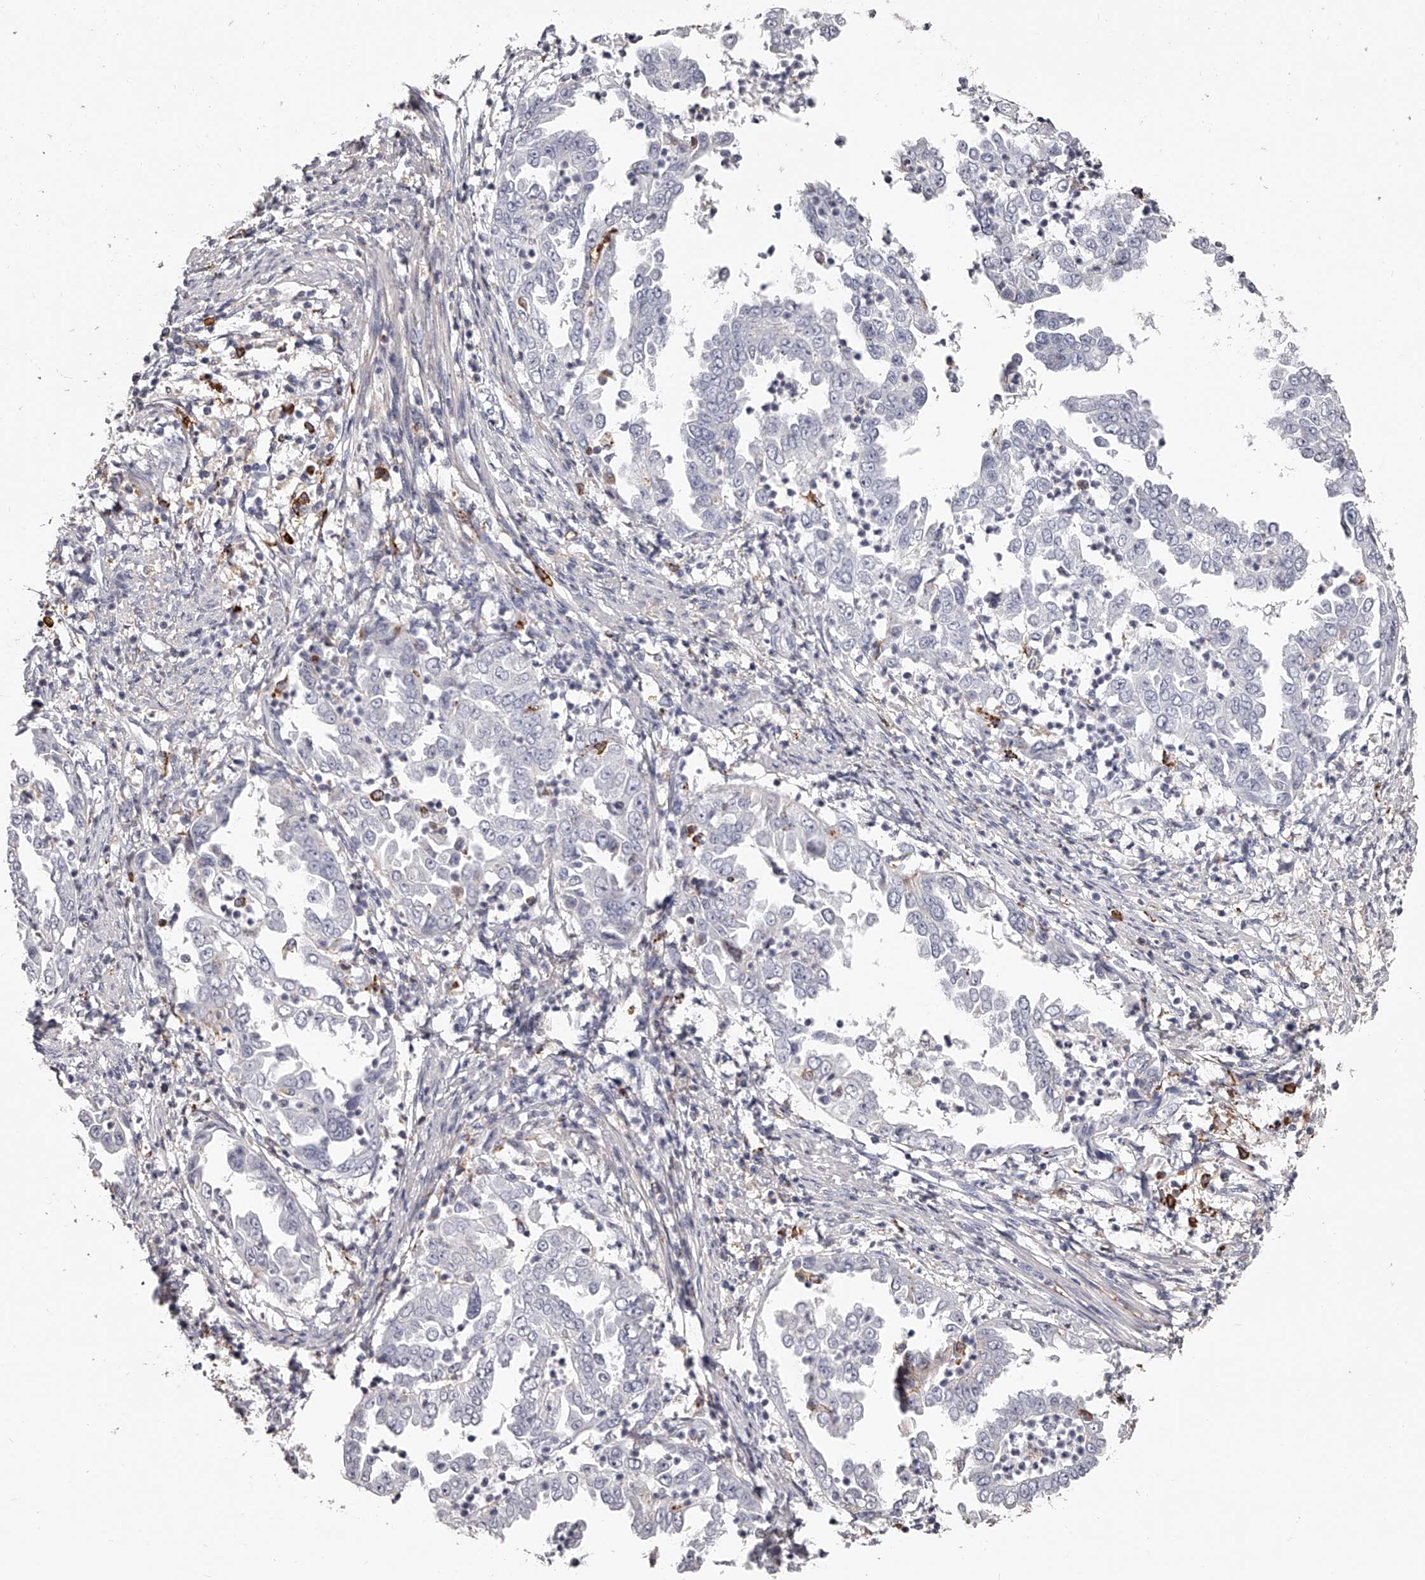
{"staining": {"intensity": "negative", "quantity": "none", "location": "none"}, "tissue": "endometrial cancer", "cell_type": "Tumor cells", "image_type": "cancer", "snomed": [{"axis": "morphology", "description": "Adenocarcinoma, NOS"}, {"axis": "topography", "description": "Endometrium"}], "caption": "Endometrial cancer was stained to show a protein in brown. There is no significant expression in tumor cells.", "gene": "PACSIN1", "patient": {"sex": "female", "age": 85}}